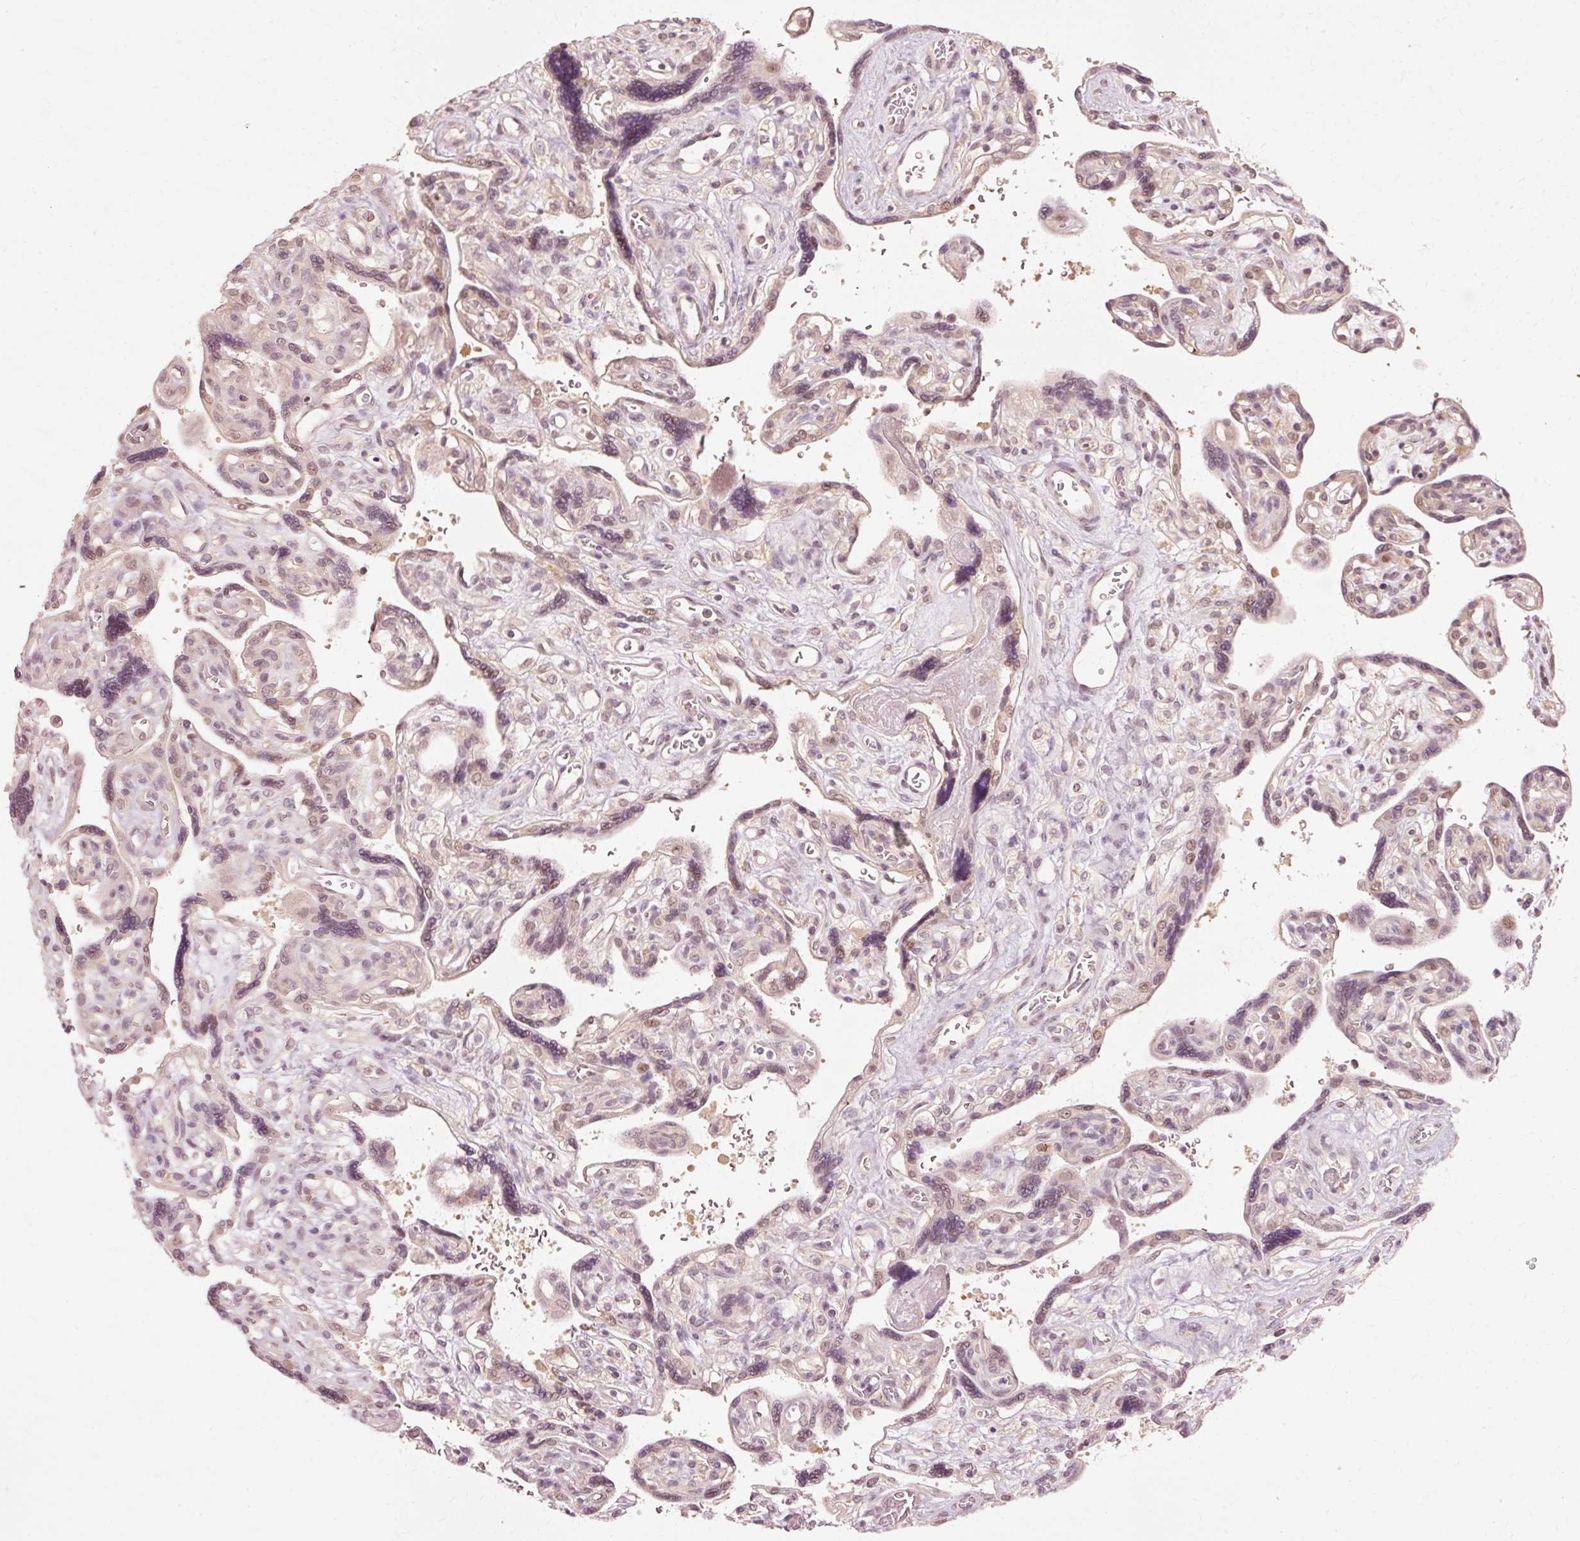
{"staining": {"intensity": "weak", "quantity": "25%-75%", "location": "cytoplasmic/membranous,nuclear"}, "tissue": "placenta", "cell_type": "Trophoblastic cells", "image_type": "normal", "snomed": [{"axis": "morphology", "description": "Normal tissue, NOS"}, {"axis": "topography", "description": "Placenta"}], "caption": "Placenta stained with DAB immunohistochemistry (IHC) exhibits low levels of weak cytoplasmic/membranous,nuclear staining in approximately 25%-75% of trophoblastic cells.", "gene": "RGPD5", "patient": {"sex": "female", "age": 39}}